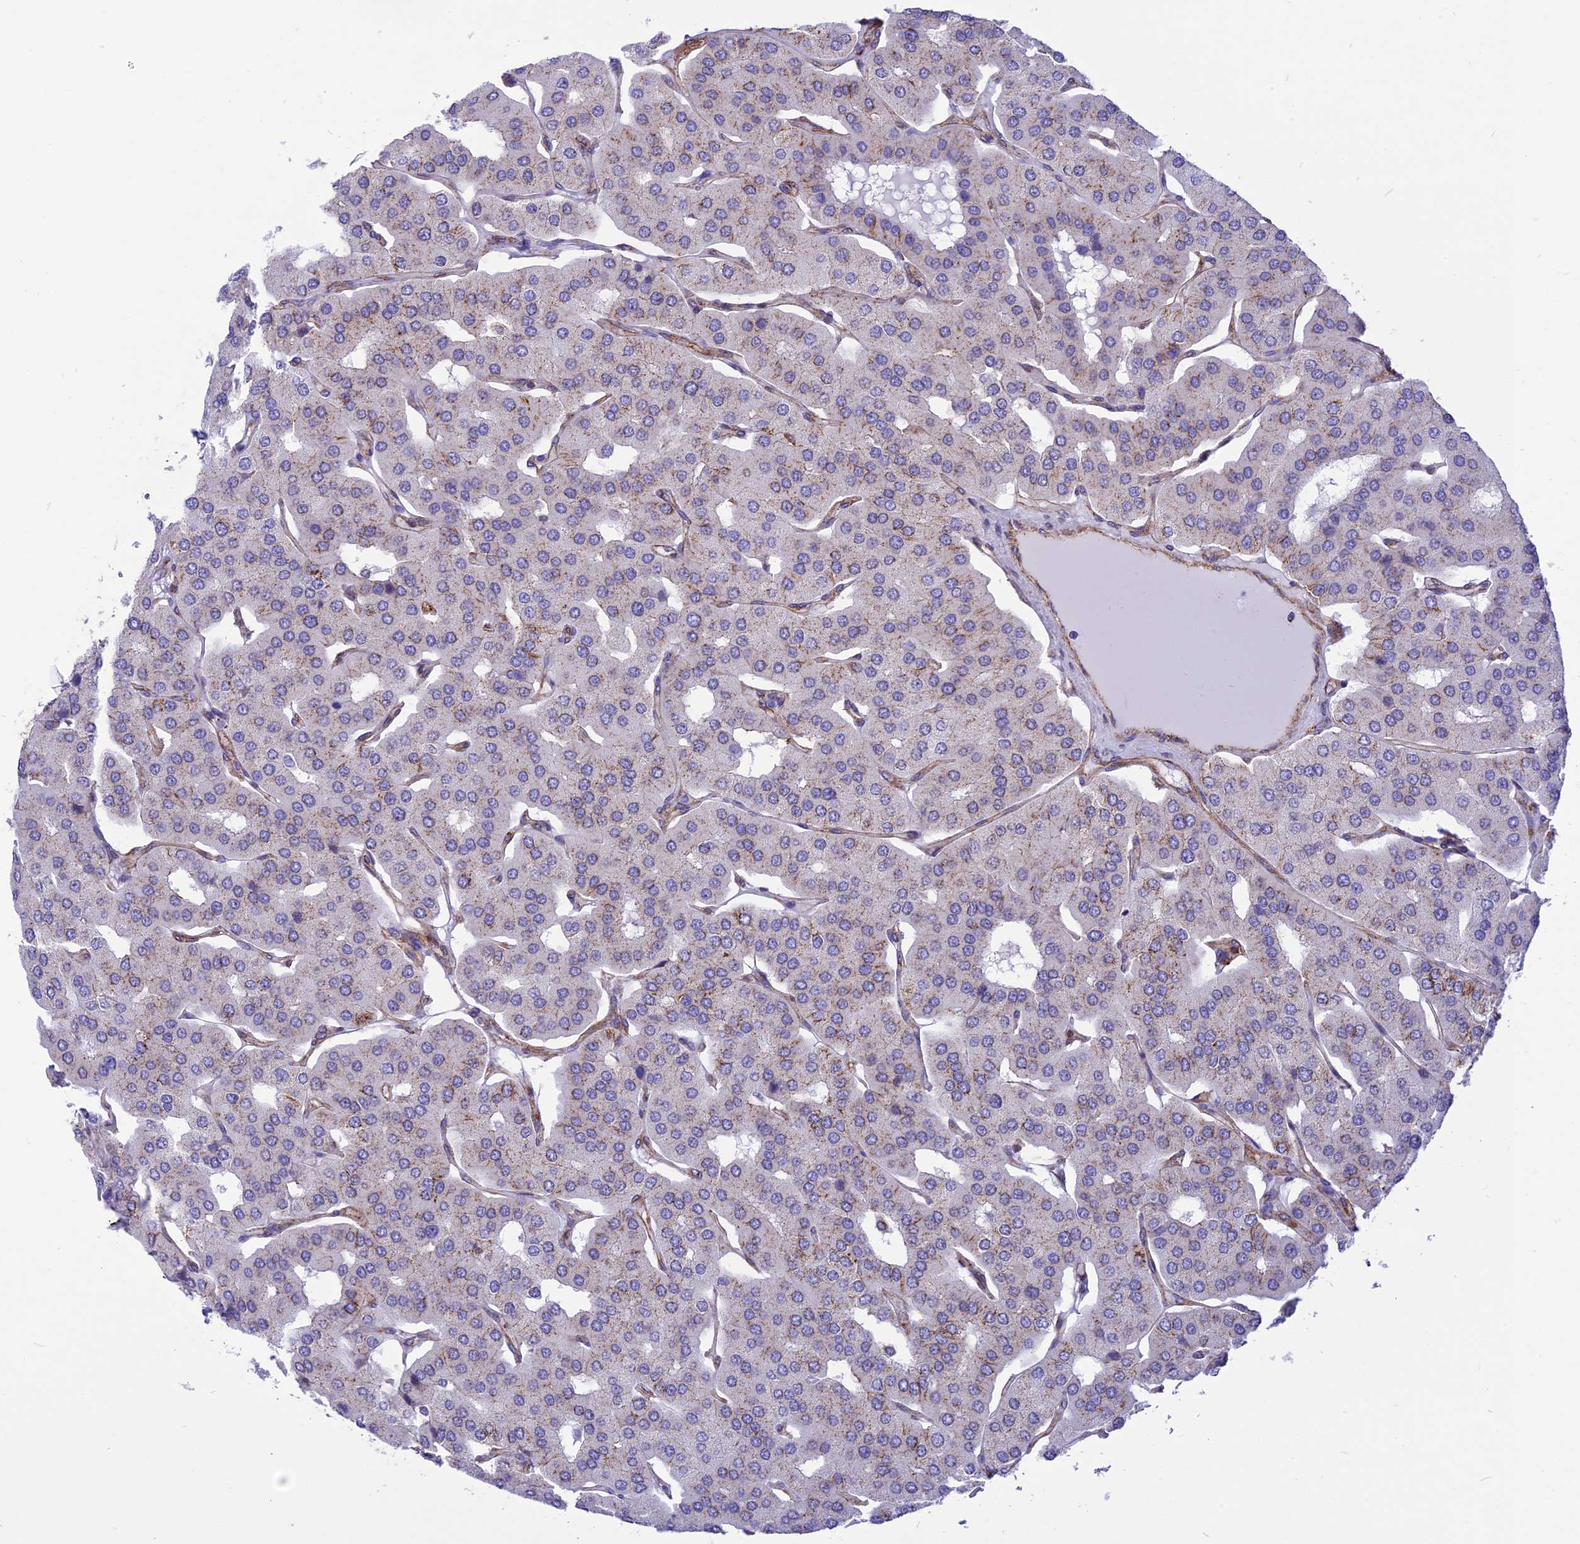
{"staining": {"intensity": "weak", "quantity": "25%-75%", "location": "cytoplasmic/membranous"}, "tissue": "parathyroid gland", "cell_type": "Glandular cells", "image_type": "normal", "snomed": [{"axis": "morphology", "description": "Normal tissue, NOS"}, {"axis": "morphology", "description": "Adenoma, NOS"}, {"axis": "topography", "description": "Parathyroid gland"}], "caption": "A brown stain shows weak cytoplasmic/membranous positivity of a protein in glandular cells of benign human parathyroid gland. (brown staining indicates protein expression, while blue staining denotes nuclei).", "gene": "SEPTIN9", "patient": {"sex": "female", "age": 86}}